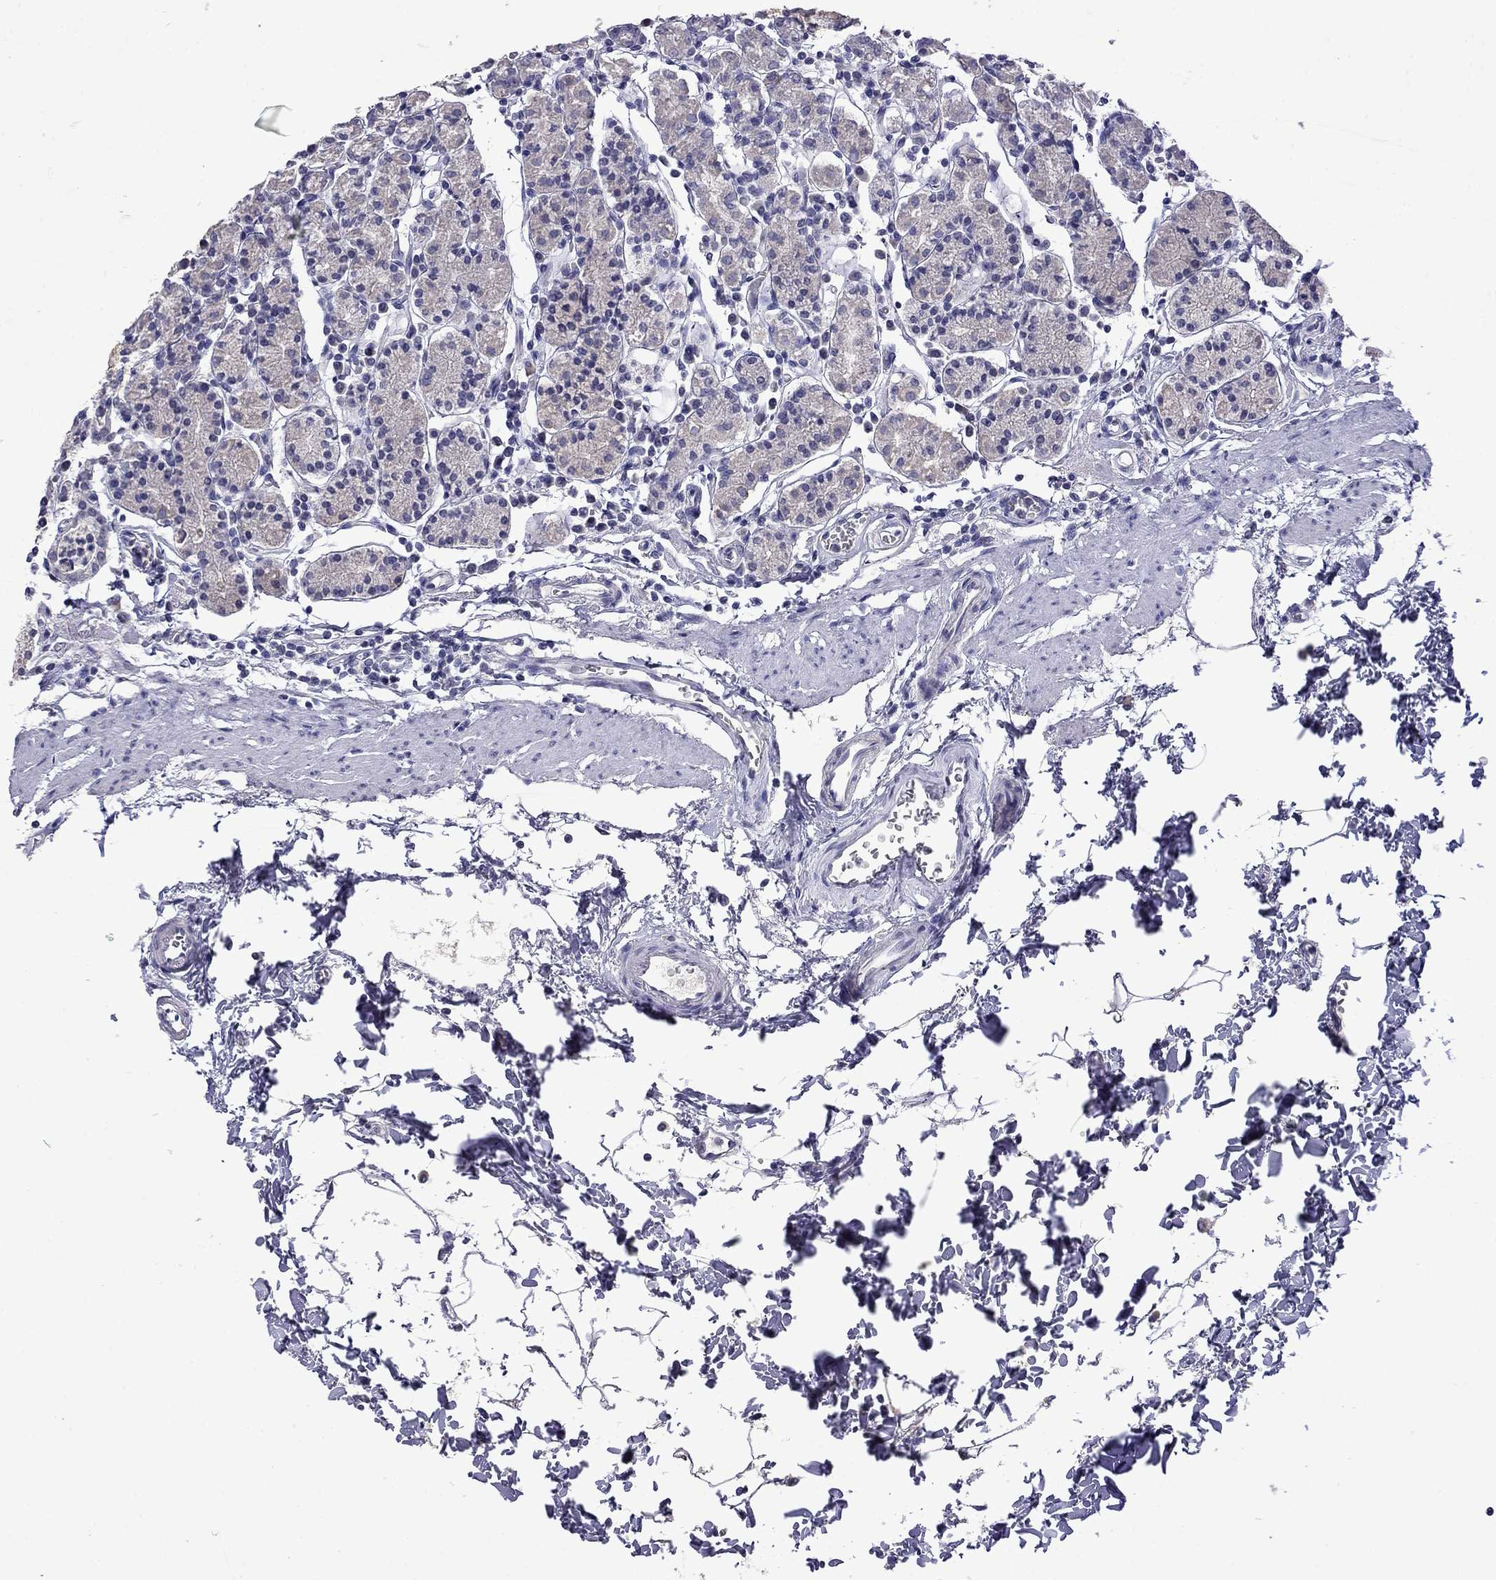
{"staining": {"intensity": "negative", "quantity": "none", "location": "none"}, "tissue": "stomach", "cell_type": "Glandular cells", "image_type": "normal", "snomed": [{"axis": "morphology", "description": "Normal tissue, NOS"}, {"axis": "topography", "description": "Stomach, upper"}, {"axis": "topography", "description": "Stomach"}], "caption": "DAB immunohistochemical staining of normal stomach displays no significant staining in glandular cells.", "gene": "STAR", "patient": {"sex": "male", "age": 62}}